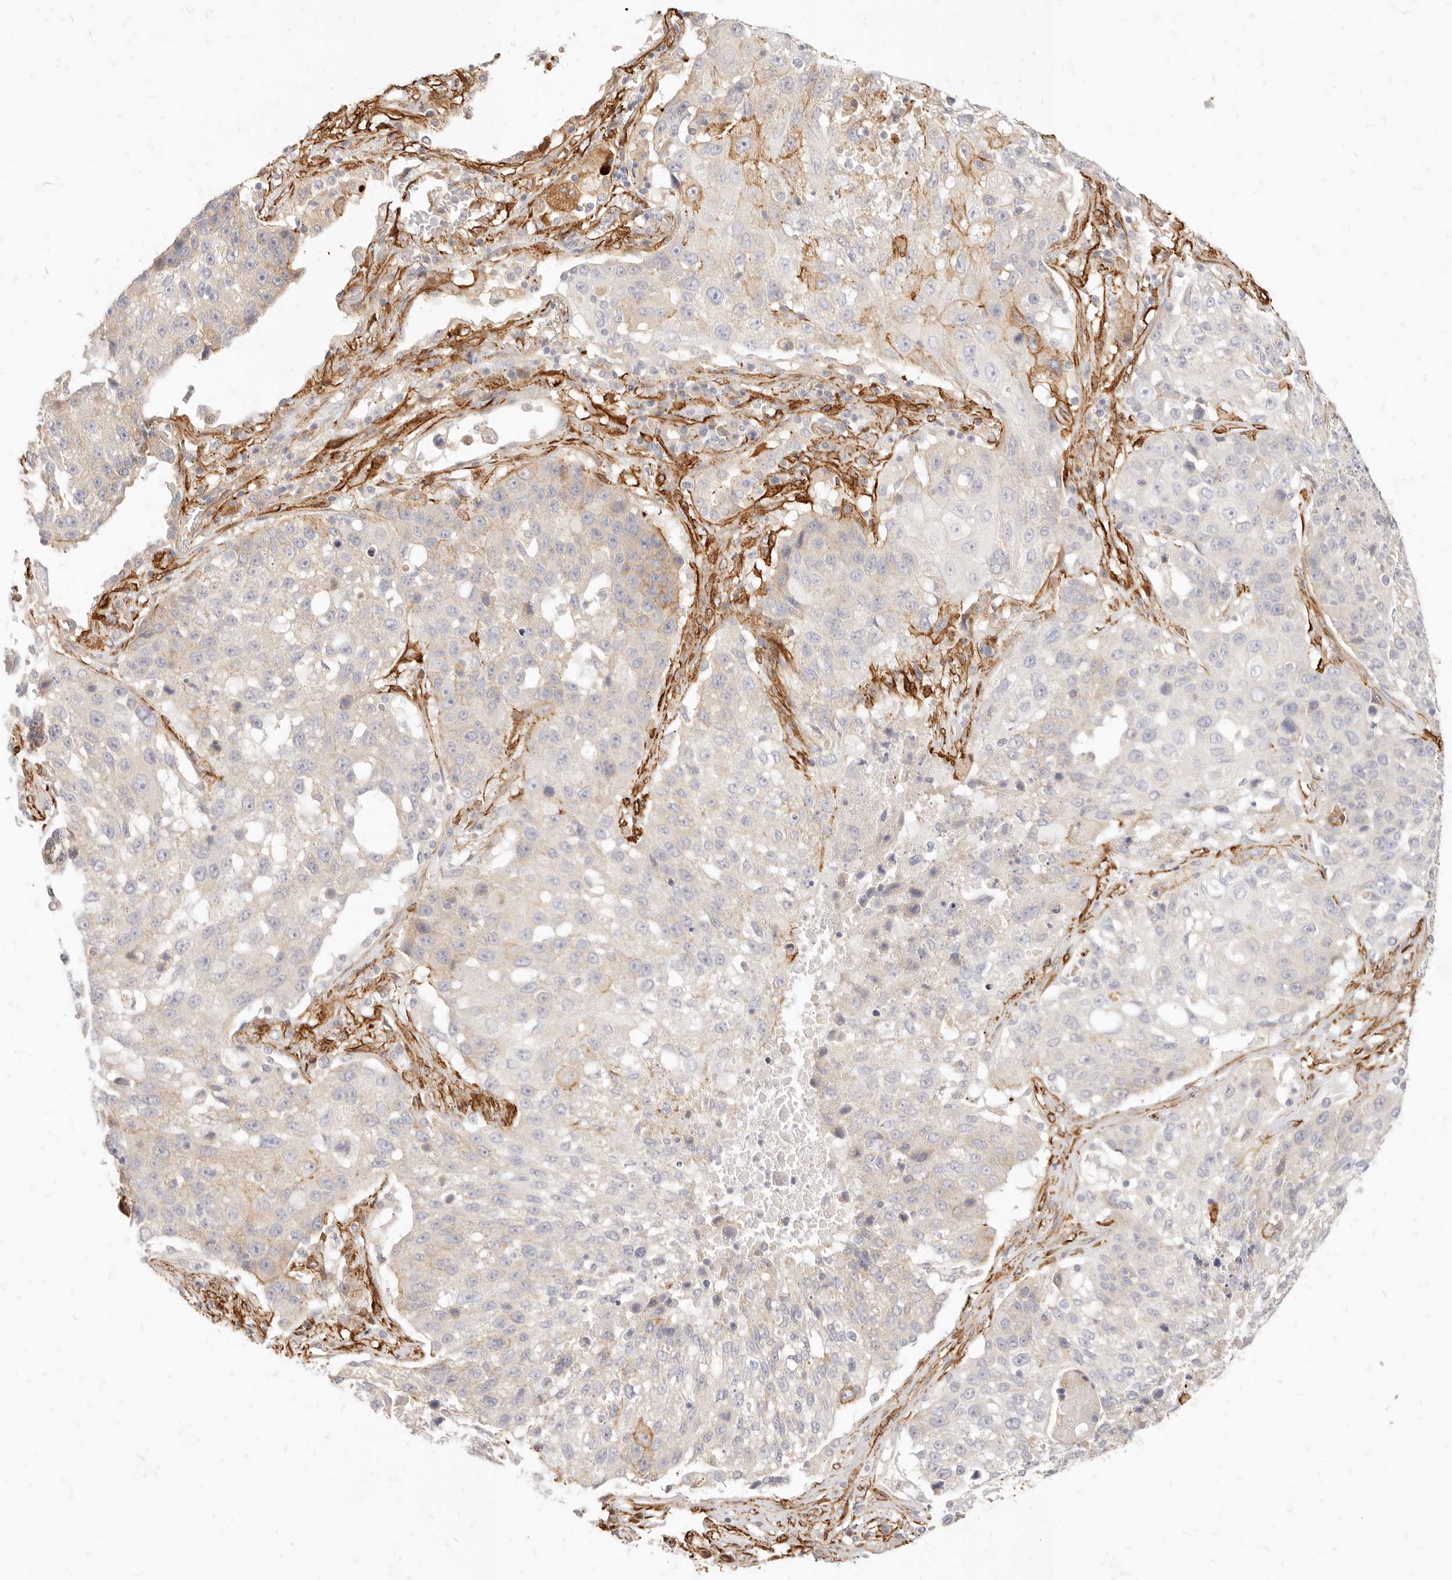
{"staining": {"intensity": "weak", "quantity": "<25%", "location": "cytoplasmic/membranous"}, "tissue": "lung cancer", "cell_type": "Tumor cells", "image_type": "cancer", "snomed": [{"axis": "morphology", "description": "Squamous cell carcinoma, NOS"}, {"axis": "topography", "description": "Lung"}], "caption": "Tumor cells are negative for brown protein staining in lung cancer (squamous cell carcinoma). The staining is performed using DAB (3,3'-diaminobenzidine) brown chromogen with nuclei counter-stained in using hematoxylin.", "gene": "TMTC2", "patient": {"sex": "male", "age": 61}}